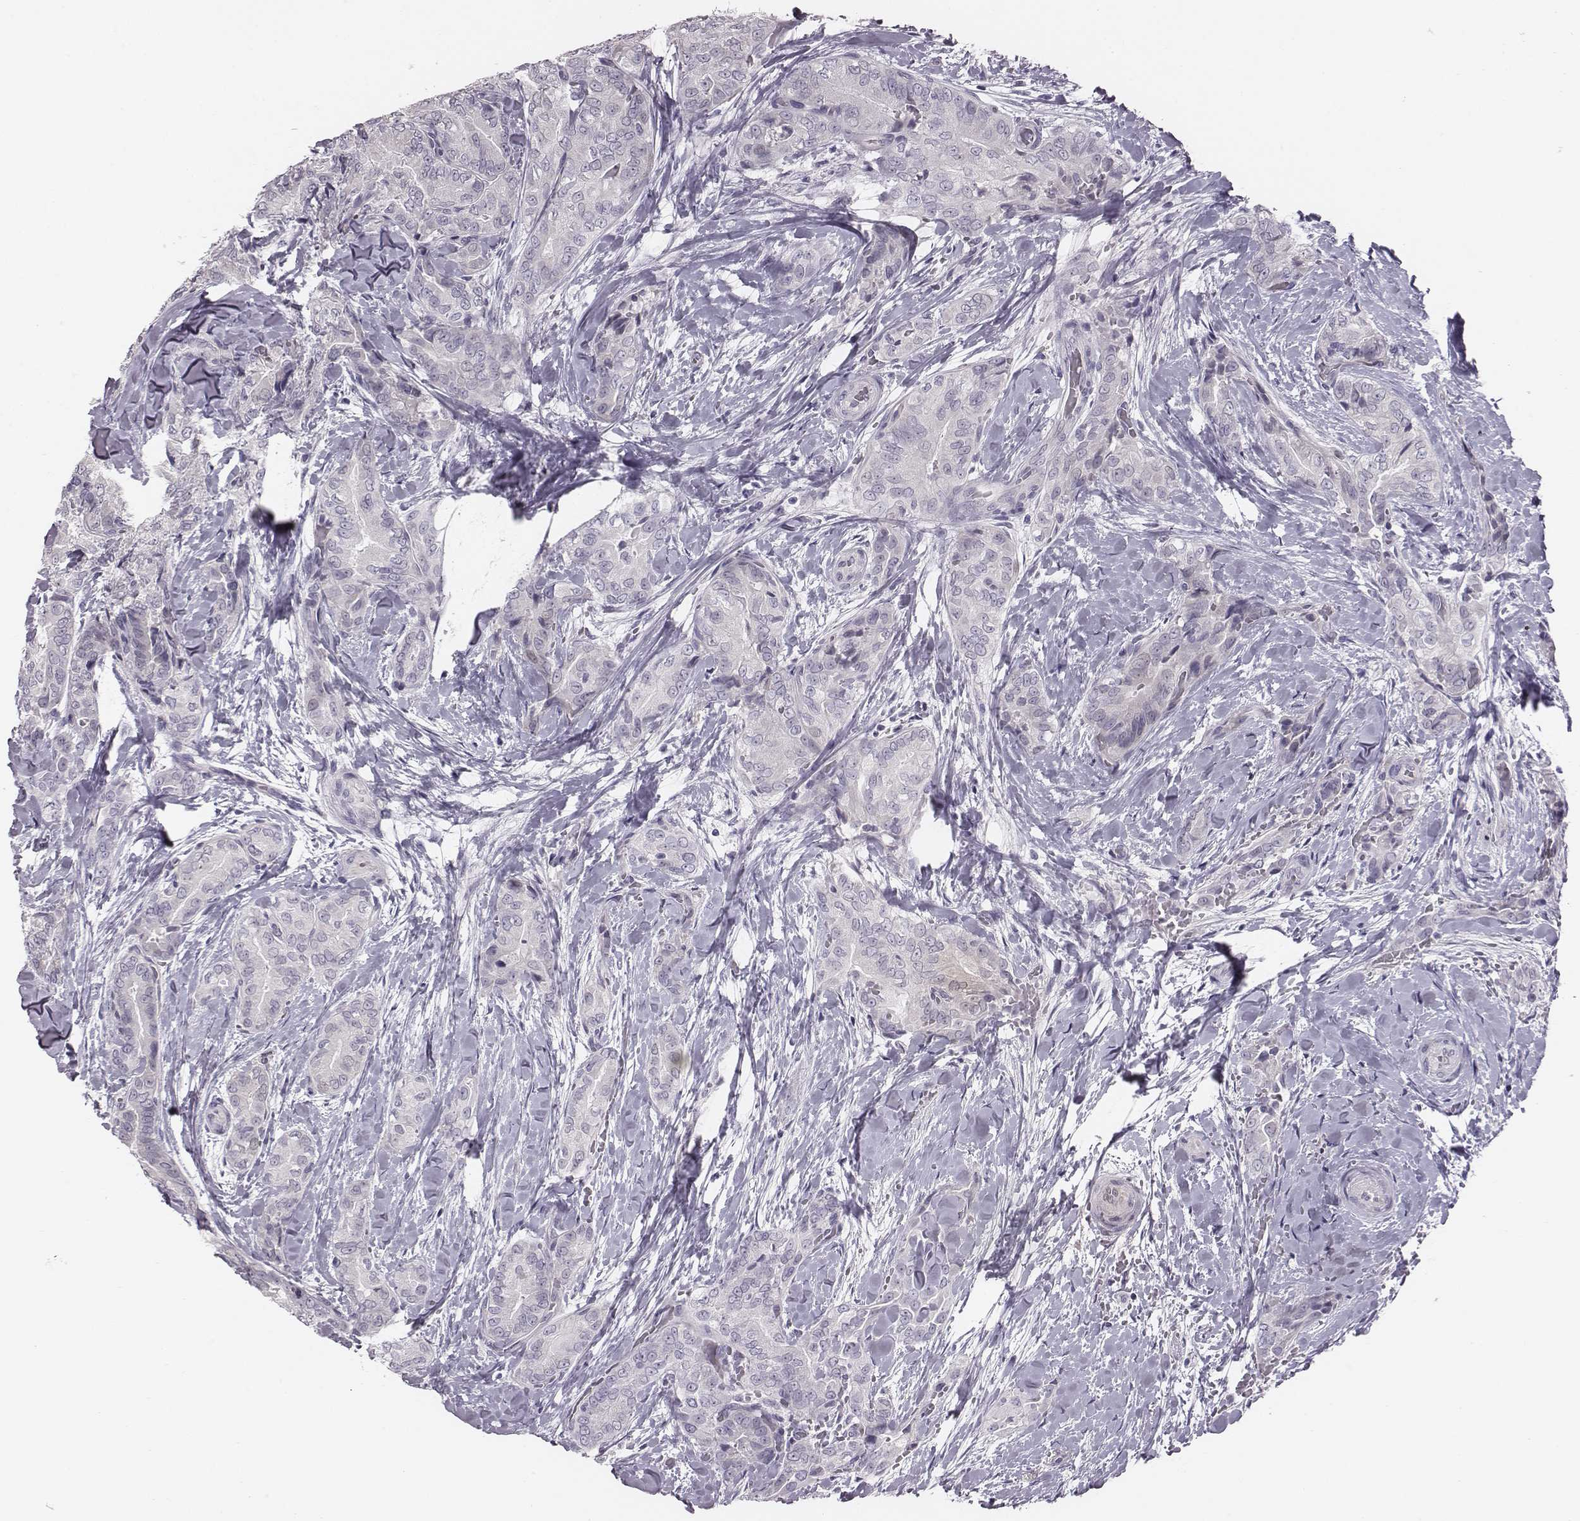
{"staining": {"intensity": "negative", "quantity": "none", "location": "none"}, "tissue": "thyroid cancer", "cell_type": "Tumor cells", "image_type": "cancer", "snomed": [{"axis": "morphology", "description": "Papillary adenocarcinoma, NOS"}, {"axis": "topography", "description": "Thyroid gland"}], "caption": "Tumor cells show no significant expression in thyroid cancer (papillary adenocarcinoma).", "gene": "CACNG4", "patient": {"sex": "male", "age": 61}}